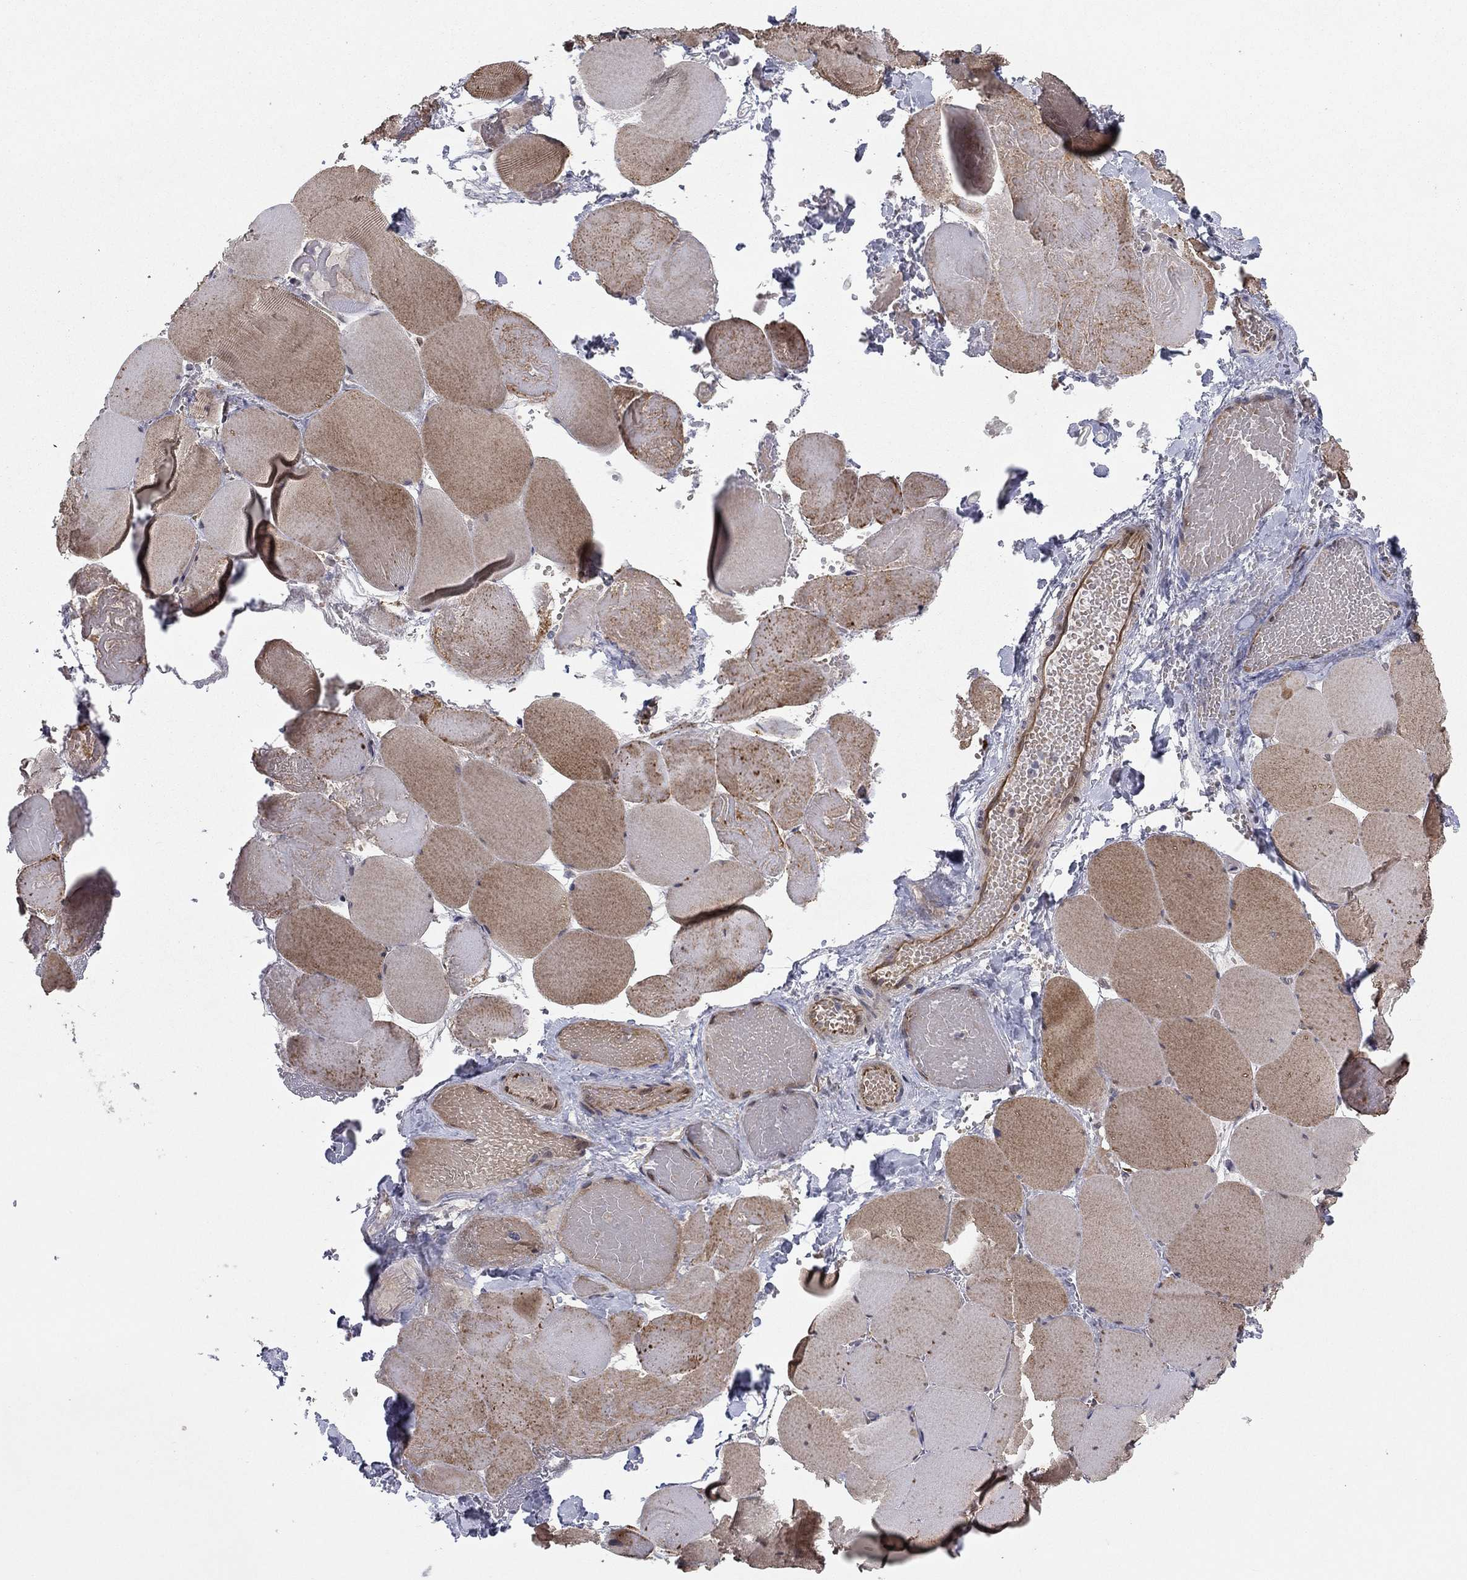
{"staining": {"intensity": "moderate", "quantity": "25%-75%", "location": "cytoplasmic/membranous"}, "tissue": "skeletal muscle", "cell_type": "Myocytes", "image_type": "normal", "snomed": [{"axis": "morphology", "description": "Normal tissue, NOS"}, {"axis": "morphology", "description": "Malignant melanoma, Metastatic site"}, {"axis": "topography", "description": "Skeletal muscle"}], "caption": "Protein staining exhibits moderate cytoplasmic/membranous positivity in about 25%-75% of myocytes in benign skeletal muscle.", "gene": "BCL11A", "patient": {"sex": "male", "age": 50}}